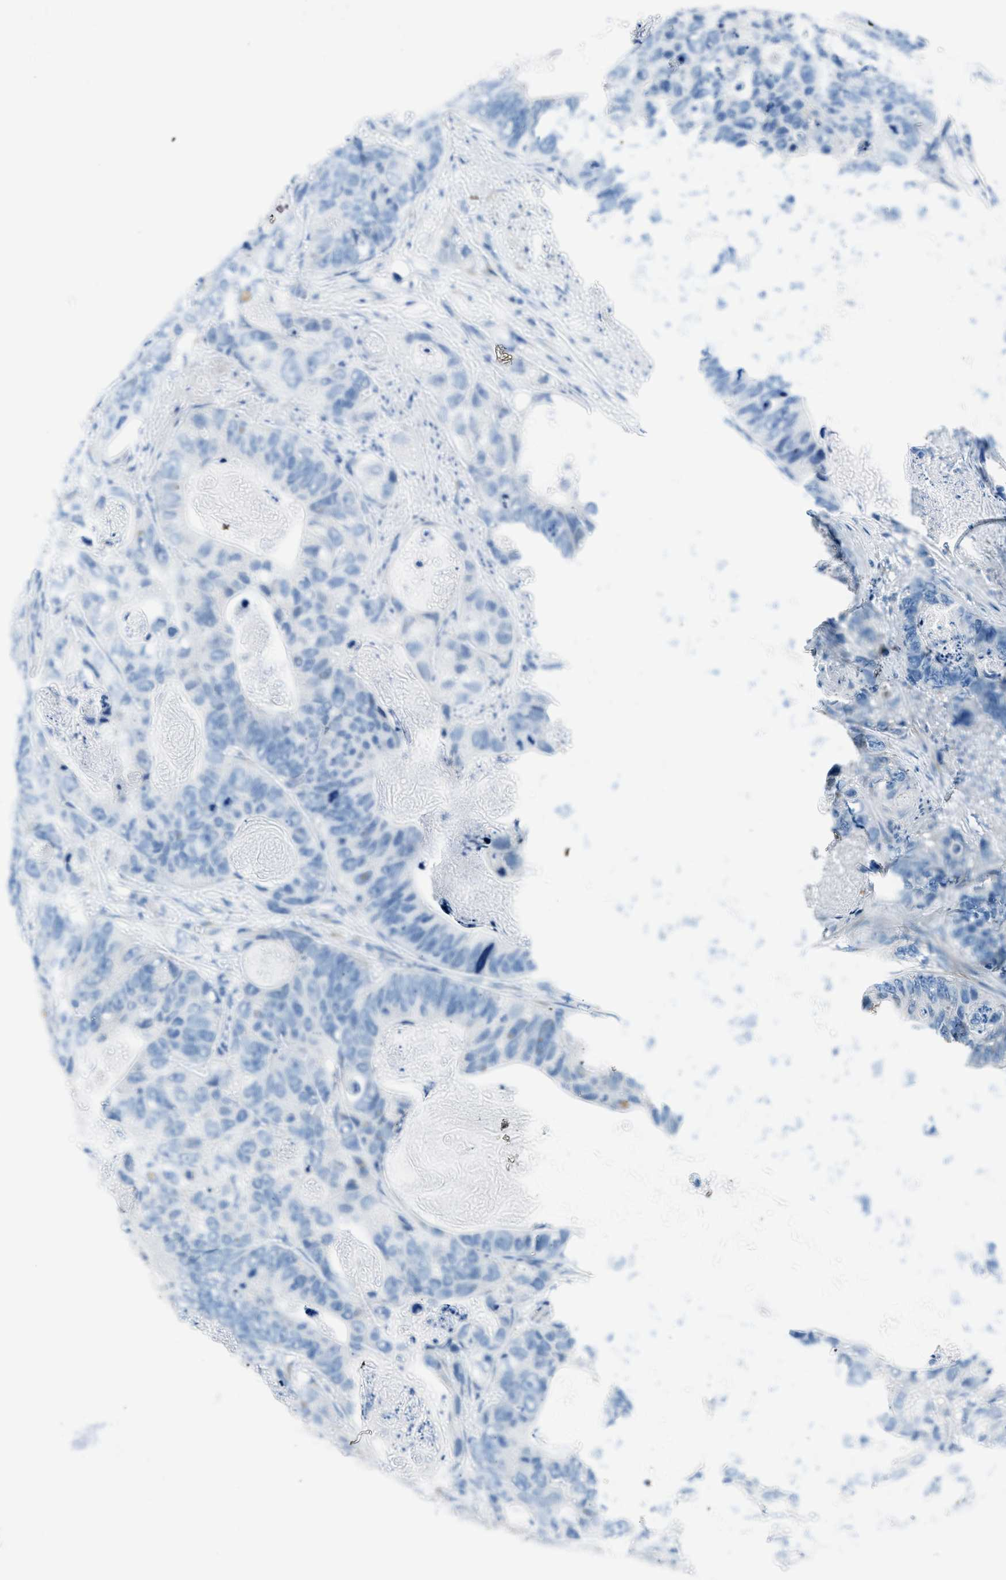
{"staining": {"intensity": "negative", "quantity": "none", "location": "none"}, "tissue": "stomach cancer", "cell_type": "Tumor cells", "image_type": "cancer", "snomed": [{"axis": "morphology", "description": "Adenocarcinoma, NOS"}, {"axis": "topography", "description": "Stomach"}], "caption": "IHC of stomach cancer reveals no positivity in tumor cells.", "gene": "CLDN18", "patient": {"sex": "female", "age": 89}}